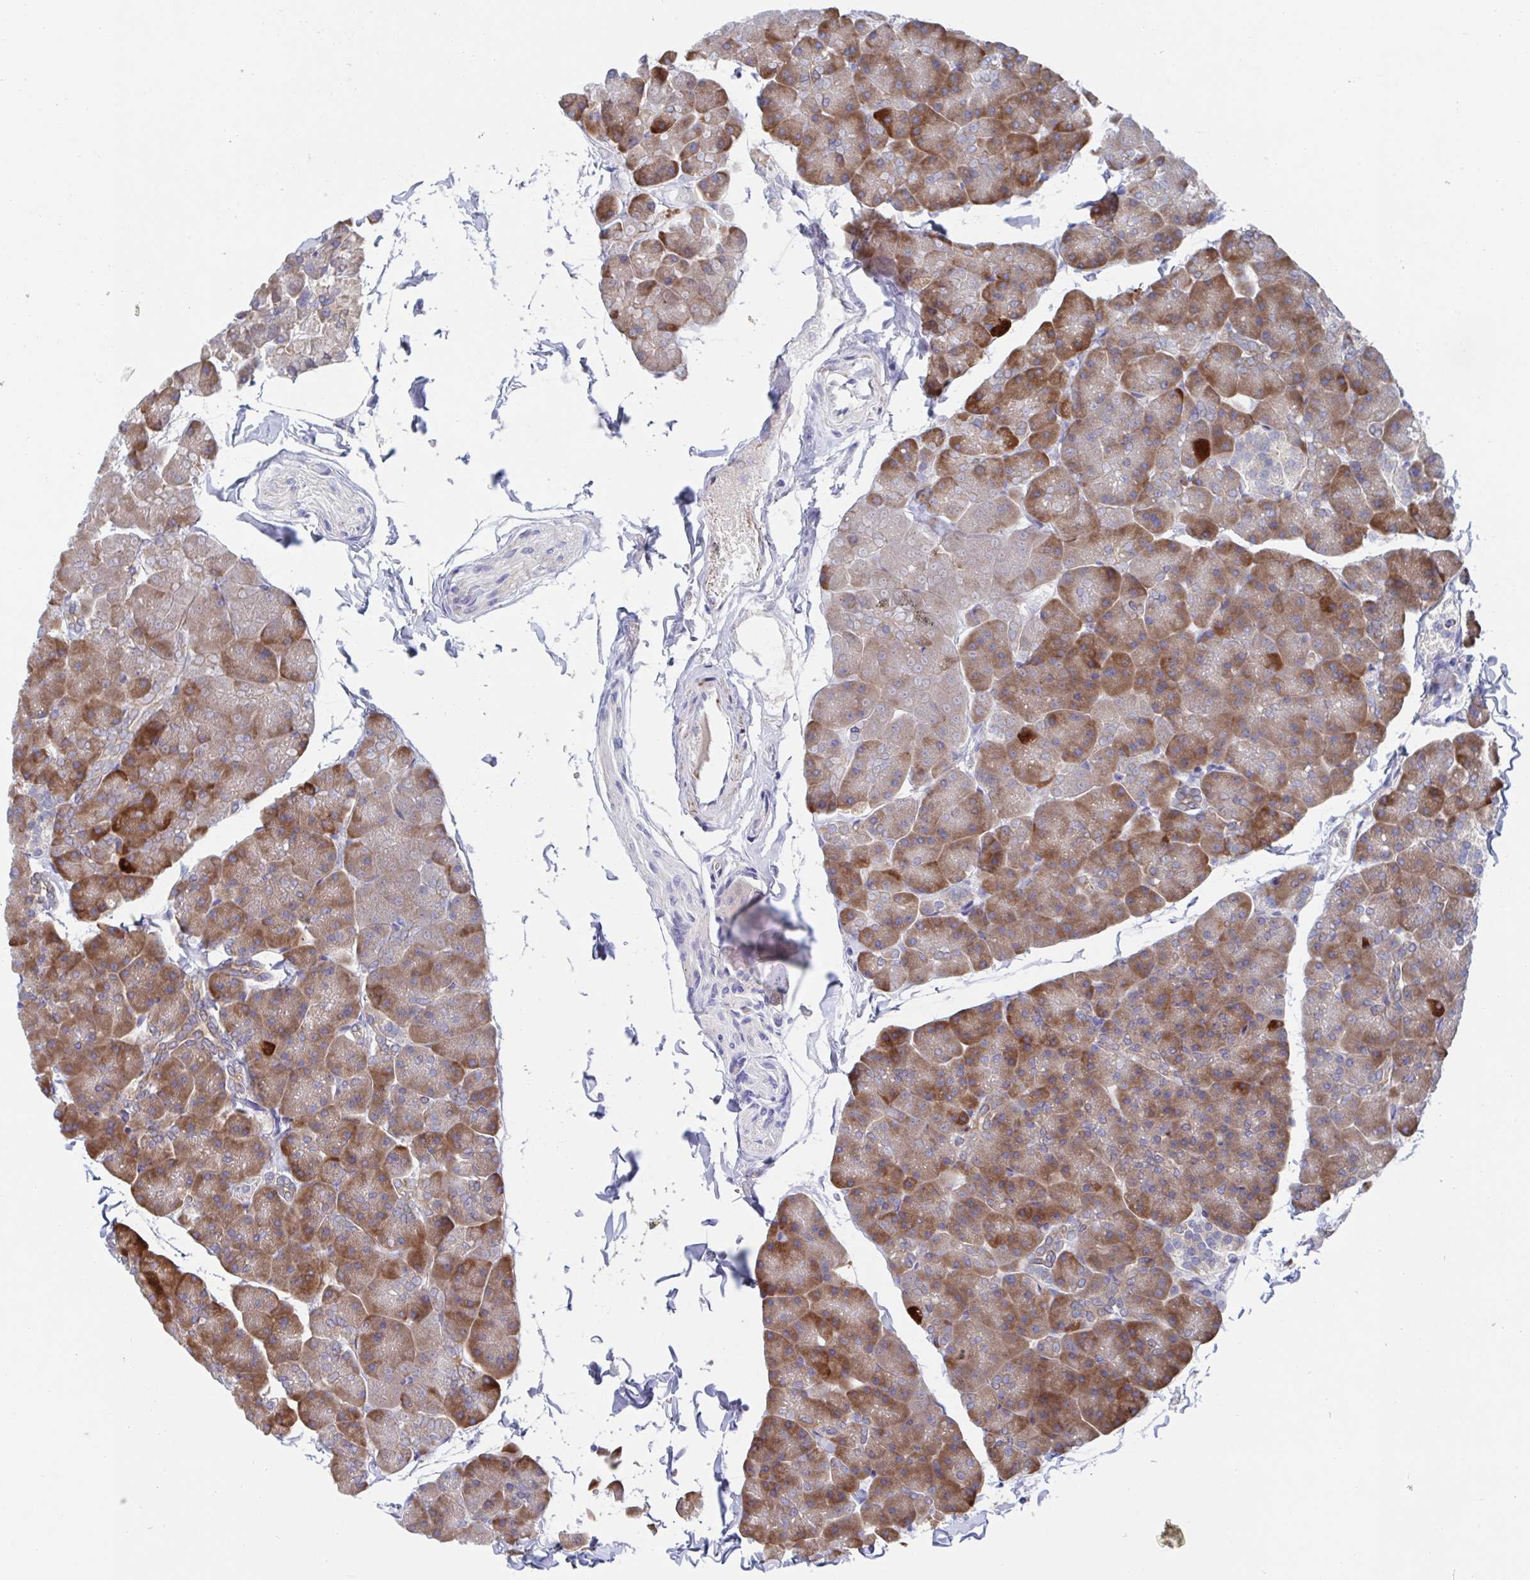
{"staining": {"intensity": "moderate", "quantity": ">75%", "location": "cytoplasmic/membranous"}, "tissue": "pancreas", "cell_type": "Exocrine glandular cells", "image_type": "normal", "snomed": [{"axis": "morphology", "description": "Normal tissue, NOS"}, {"axis": "topography", "description": "Pancreas"}], "caption": "The photomicrograph exhibits a brown stain indicating the presence of a protein in the cytoplasmic/membranous of exocrine glandular cells in pancreas. (brown staining indicates protein expression, while blue staining denotes nuclei).", "gene": "KLC3", "patient": {"sex": "male", "age": 35}}